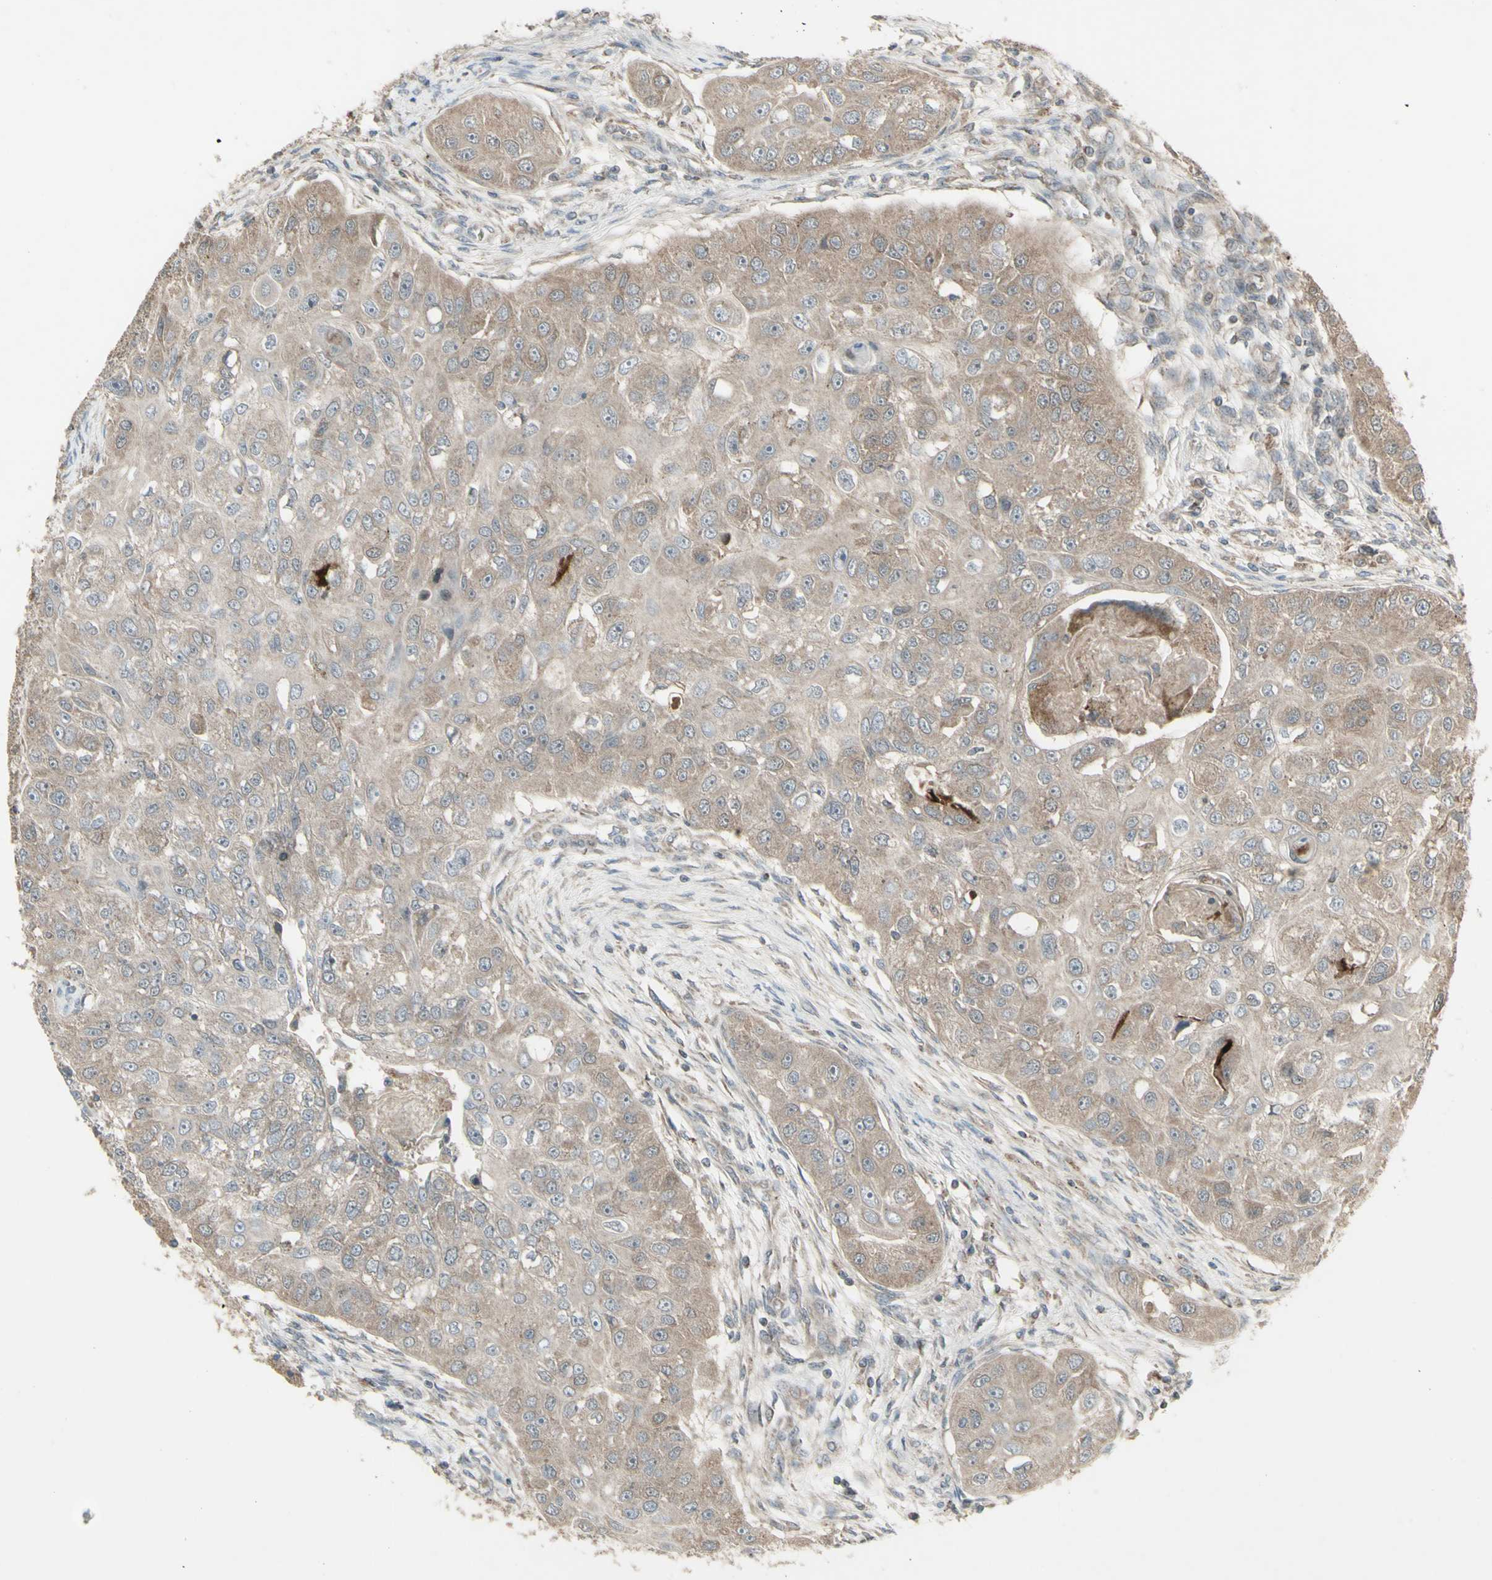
{"staining": {"intensity": "weak", "quantity": ">75%", "location": "cytoplasmic/membranous"}, "tissue": "head and neck cancer", "cell_type": "Tumor cells", "image_type": "cancer", "snomed": [{"axis": "morphology", "description": "Normal tissue, NOS"}, {"axis": "morphology", "description": "Squamous cell carcinoma, NOS"}, {"axis": "topography", "description": "Skeletal muscle"}, {"axis": "topography", "description": "Head-Neck"}], "caption": "Protein staining of head and neck cancer tissue exhibits weak cytoplasmic/membranous staining in approximately >75% of tumor cells.", "gene": "SHC1", "patient": {"sex": "male", "age": 51}}